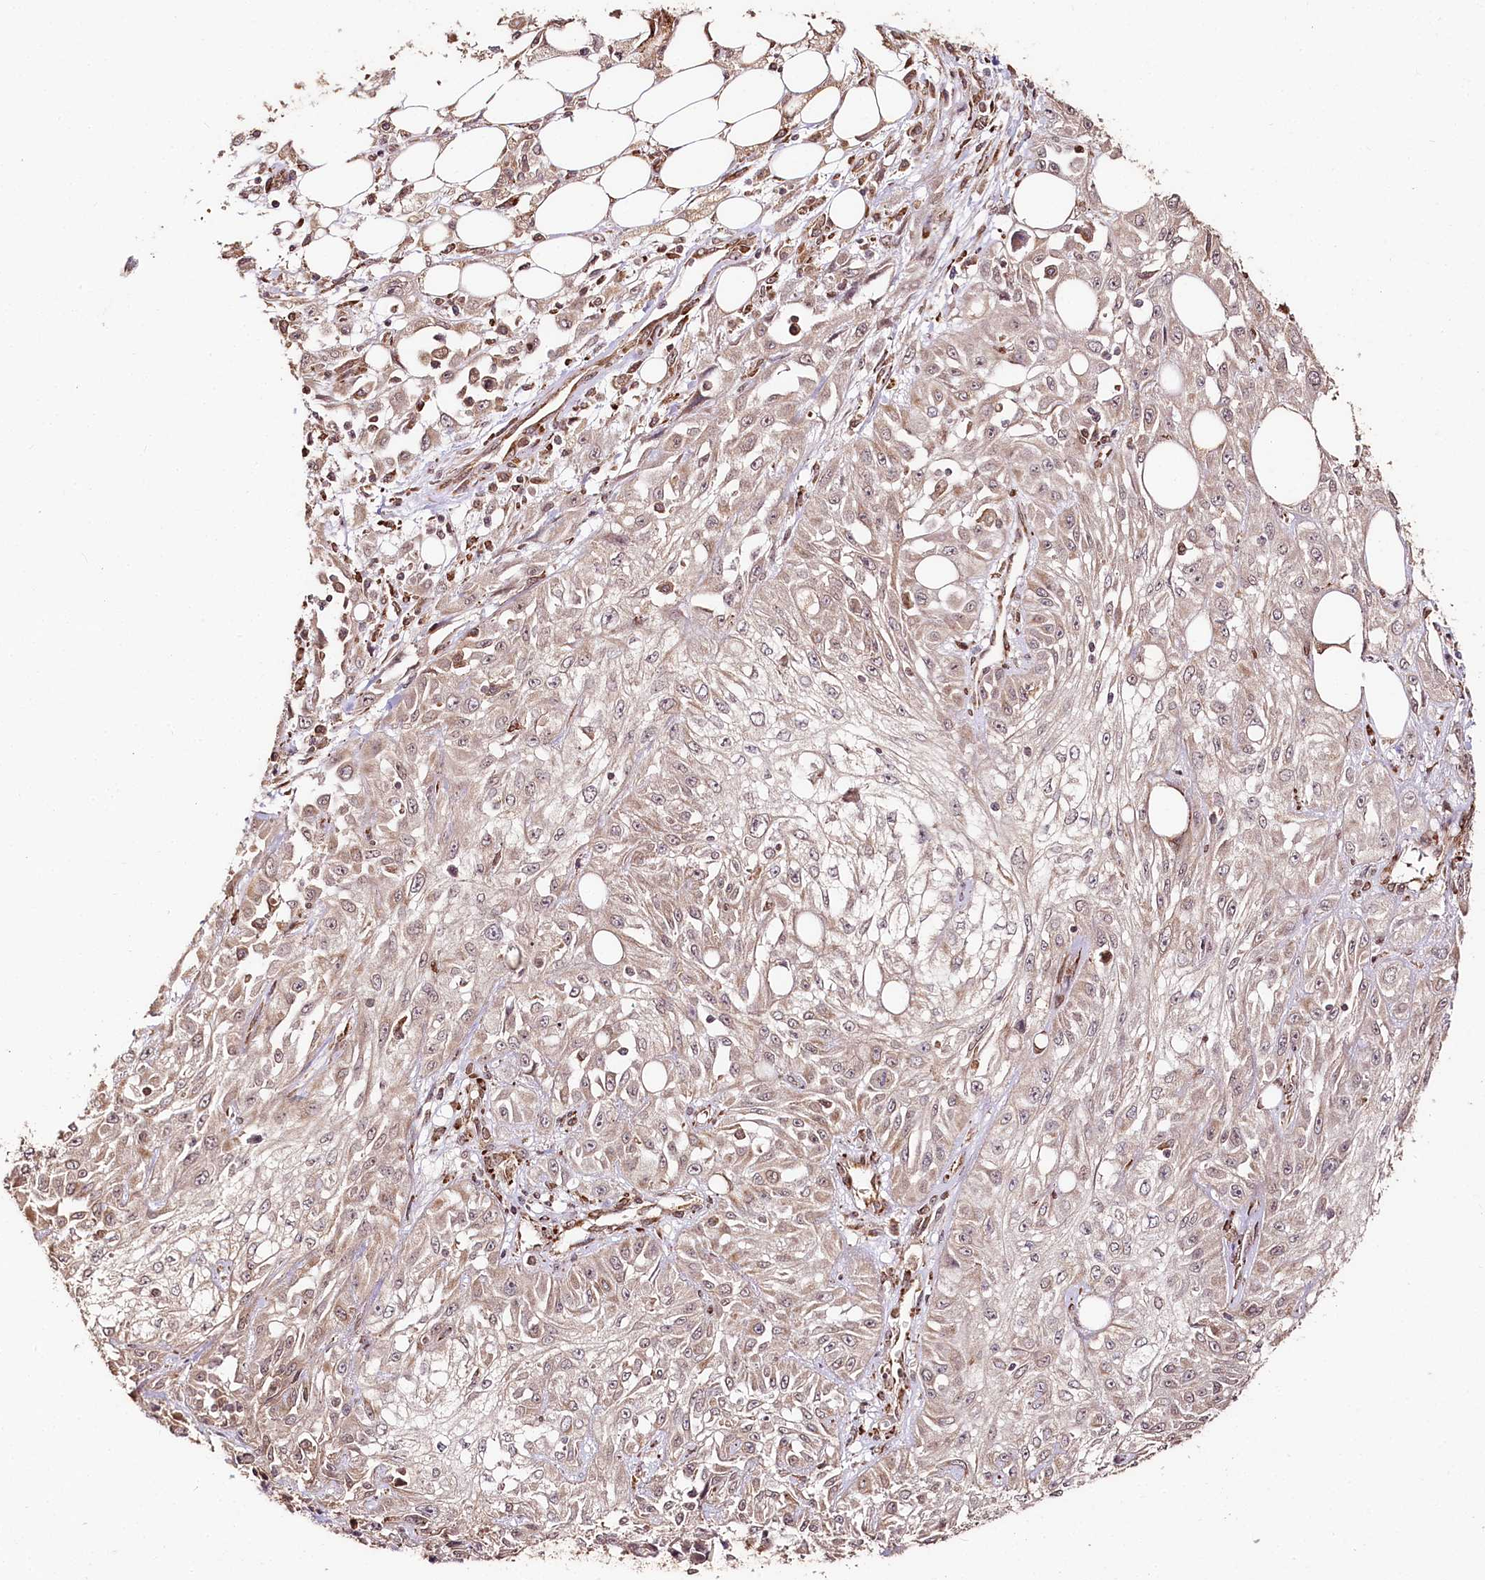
{"staining": {"intensity": "weak", "quantity": "25%-75%", "location": "cytoplasmic/membranous"}, "tissue": "skin cancer", "cell_type": "Tumor cells", "image_type": "cancer", "snomed": [{"axis": "morphology", "description": "Squamous cell carcinoma, NOS"}, {"axis": "morphology", "description": "Squamous cell carcinoma, metastatic, NOS"}, {"axis": "topography", "description": "Skin"}, {"axis": "topography", "description": "Lymph node"}], "caption": "Tumor cells display low levels of weak cytoplasmic/membranous positivity in approximately 25%-75% of cells in human skin cancer (metastatic squamous cell carcinoma).", "gene": "ENSG00000144785", "patient": {"sex": "male", "age": 75}}